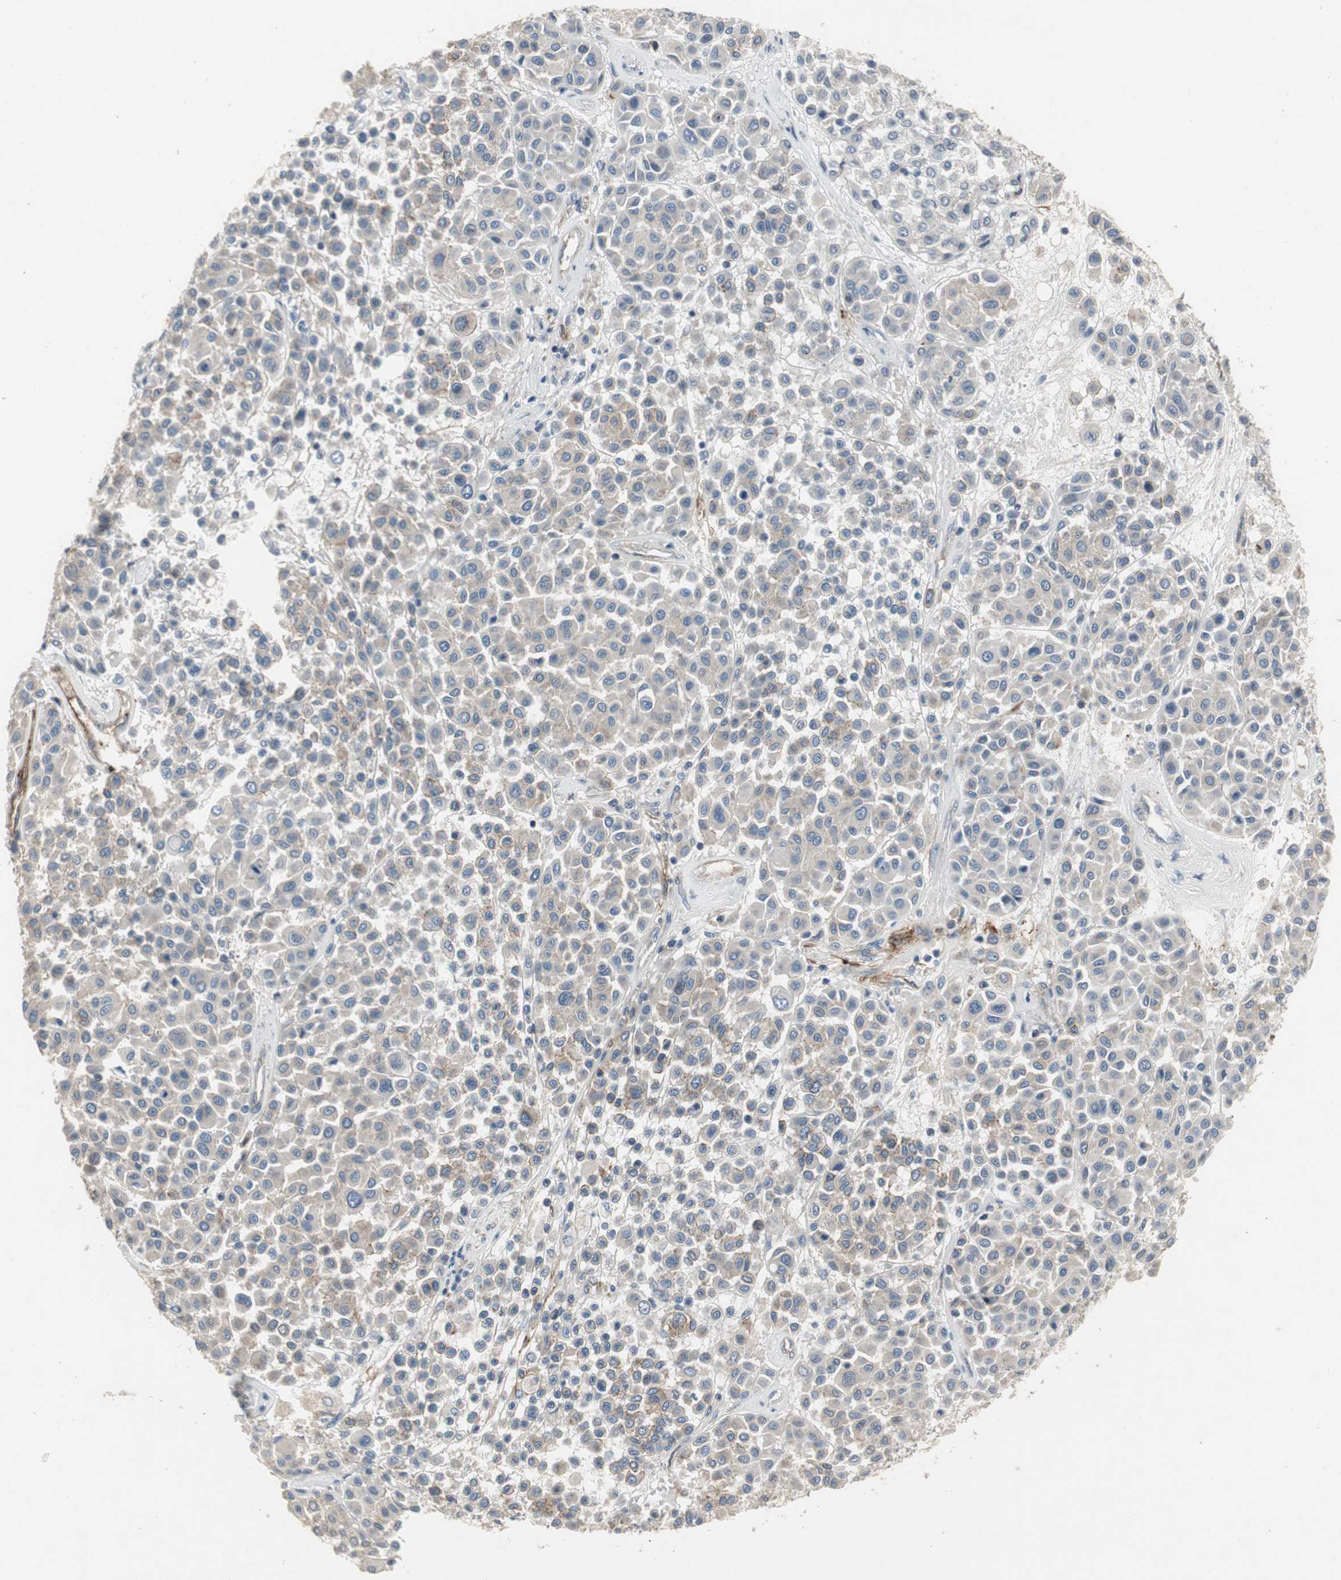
{"staining": {"intensity": "negative", "quantity": "none", "location": "none"}, "tissue": "melanoma", "cell_type": "Tumor cells", "image_type": "cancer", "snomed": [{"axis": "morphology", "description": "Malignant melanoma, Metastatic site"}, {"axis": "topography", "description": "Soft tissue"}], "caption": "A histopathology image of melanoma stained for a protein shows no brown staining in tumor cells.", "gene": "ALPL", "patient": {"sex": "male", "age": 41}}